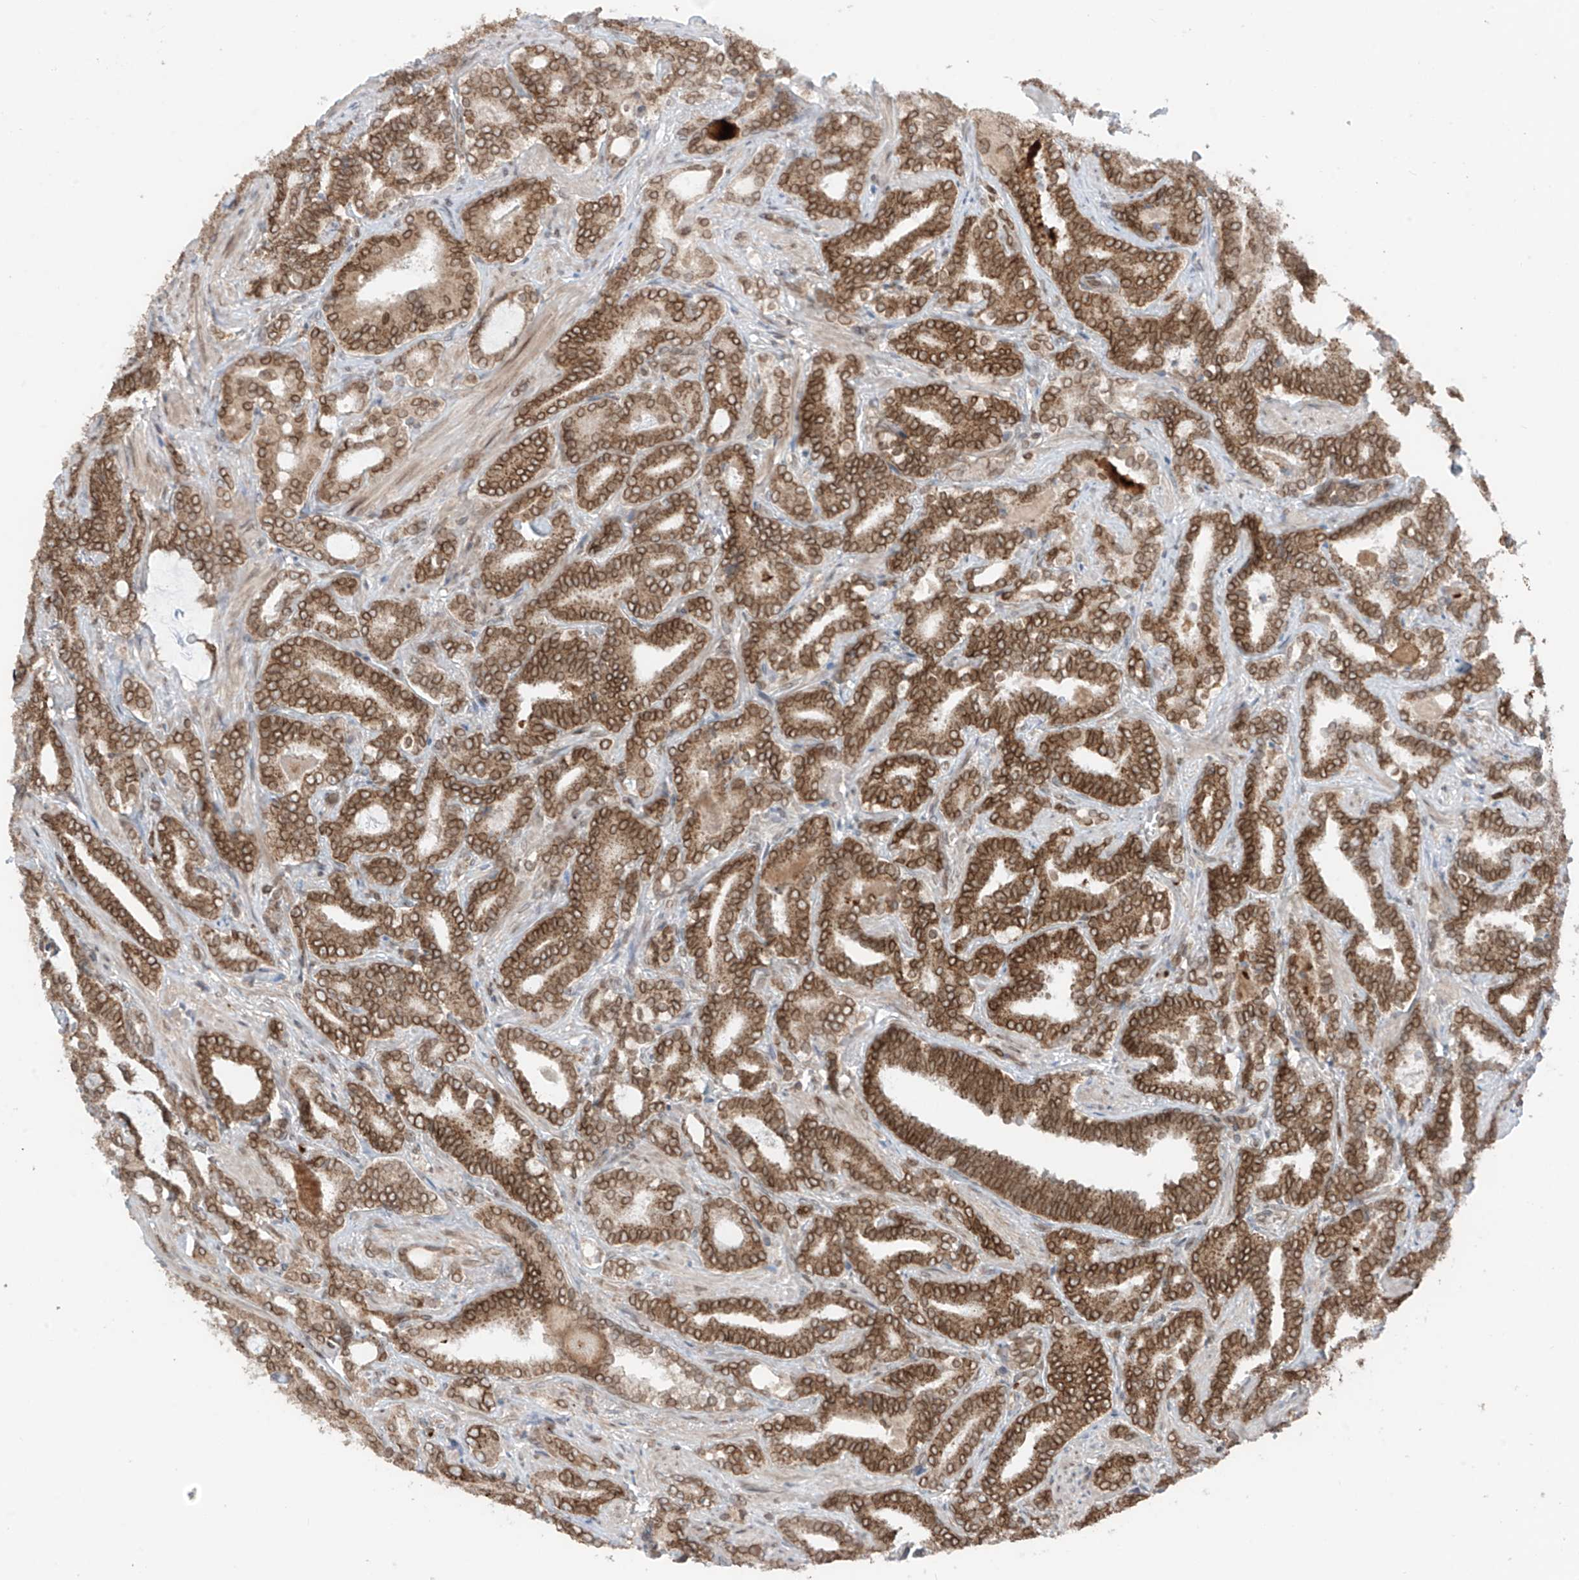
{"staining": {"intensity": "moderate", "quantity": ">75%", "location": "cytoplasmic/membranous,nuclear"}, "tissue": "prostate cancer", "cell_type": "Tumor cells", "image_type": "cancer", "snomed": [{"axis": "morphology", "description": "Adenocarcinoma, High grade"}, {"axis": "topography", "description": "Prostate and seminal vesicle, NOS"}], "caption": "IHC (DAB (3,3'-diaminobenzidine)) staining of prostate cancer demonstrates moderate cytoplasmic/membranous and nuclear protein expression in approximately >75% of tumor cells. Using DAB (3,3'-diaminobenzidine) (brown) and hematoxylin (blue) stains, captured at high magnification using brightfield microscopy.", "gene": "AHCTF1", "patient": {"sex": "male", "age": 67}}